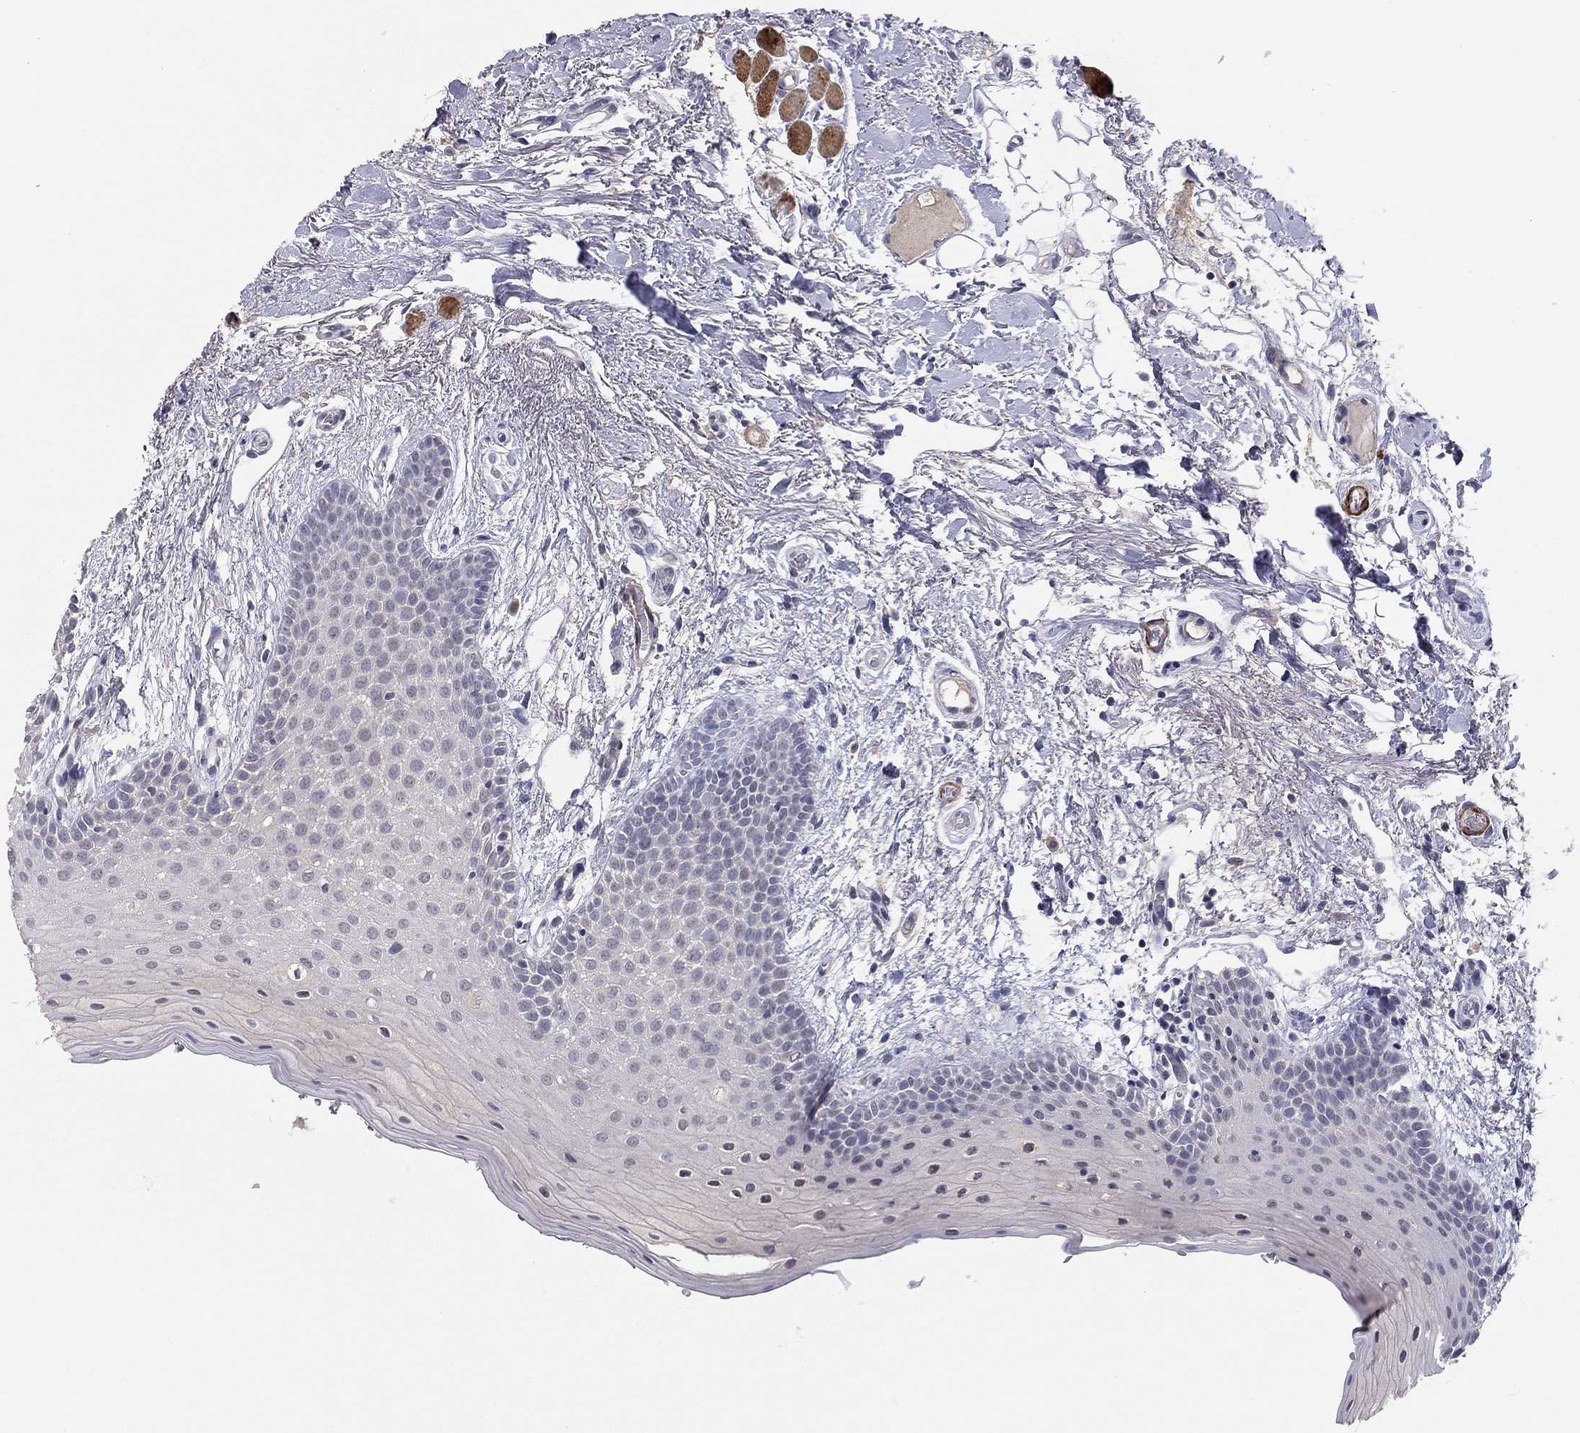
{"staining": {"intensity": "negative", "quantity": "none", "location": "none"}, "tissue": "oral mucosa", "cell_type": "Squamous epithelial cells", "image_type": "normal", "snomed": [{"axis": "morphology", "description": "Normal tissue, NOS"}, {"axis": "topography", "description": "Oral tissue"}, {"axis": "topography", "description": "Tounge, NOS"}], "caption": "Immunohistochemistry micrograph of unremarkable human oral mucosa stained for a protein (brown), which shows no positivity in squamous epithelial cells.", "gene": "IP6K3", "patient": {"sex": "female", "age": 86}}